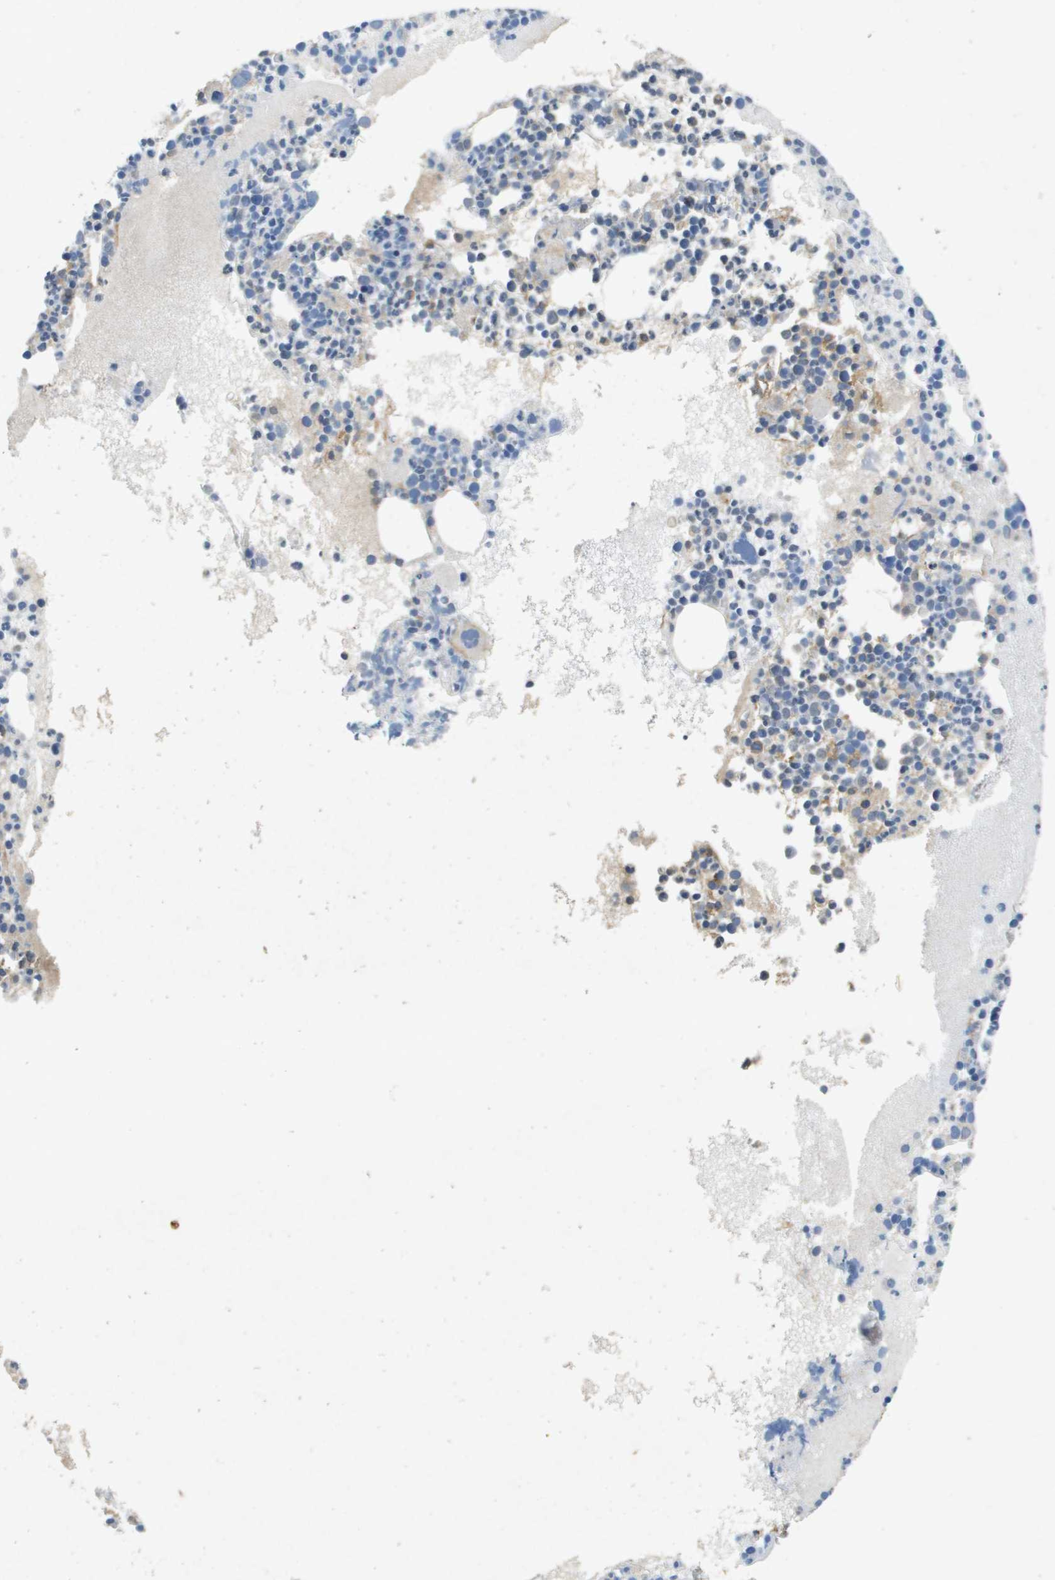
{"staining": {"intensity": "moderate", "quantity": "<25%", "location": "cytoplasmic/membranous"}, "tissue": "bone marrow", "cell_type": "Hematopoietic cells", "image_type": "normal", "snomed": [{"axis": "morphology", "description": "Normal tissue, NOS"}, {"axis": "morphology", "description": "Inflammation, NOS"}, {"axis": "topography", "description": "Bone marrow"}], "caption": "Immunohistochemistry staining of normal bone marrow, which exhibits low levels of moderate cytoplasmic/membranous positivity in about <25% of hematopoietic cells indicating moderate cytoplasmic/membranous protein staining. The staining was performed using DAB (brown) for protein detection and nuclei were counterstained in hematoxylin (blue).", "gene": "PTPRT", "patient": {"sex": "male", "age": 58}}